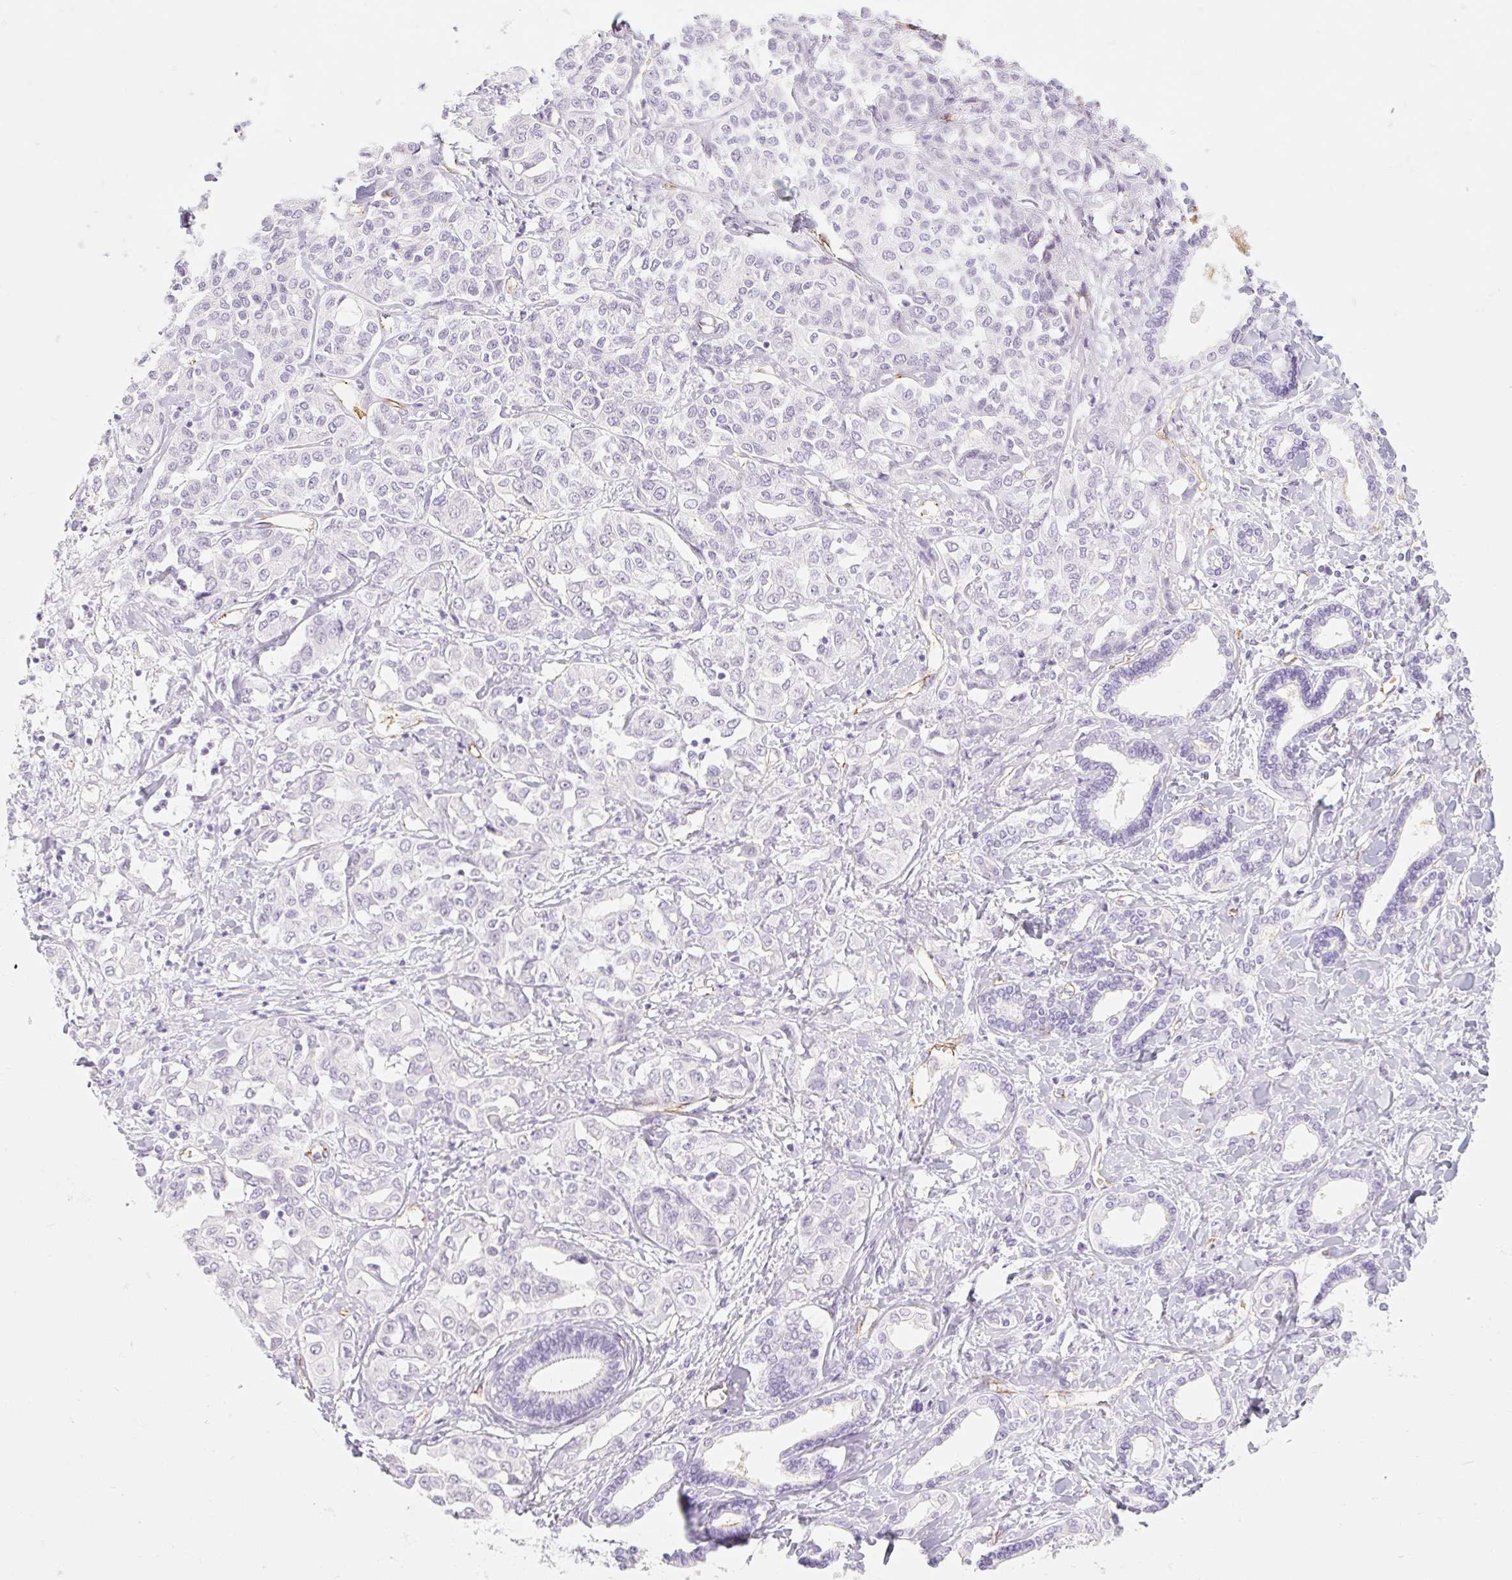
{"staining": {"intensity": "negative", "quantity": "none", "location": "none"}, "tissue": "liver cancer", "cell_type": "Tumor cells", "image_type": "cancer", "snomed": [{"axis": "morphology", "description": "Cholangiocarcinoma"}, {"axis": "topography", "description": "Liver"}], "caption": "Immunohistochemistry image of human cholangiocarcinoma (liver) stained for a protein (brown), which reveals no staining in tumor cells. (DAB IHC, high magnification).", "gene": "TAF1L", "patient": {"sex": "female", "age": 77}}